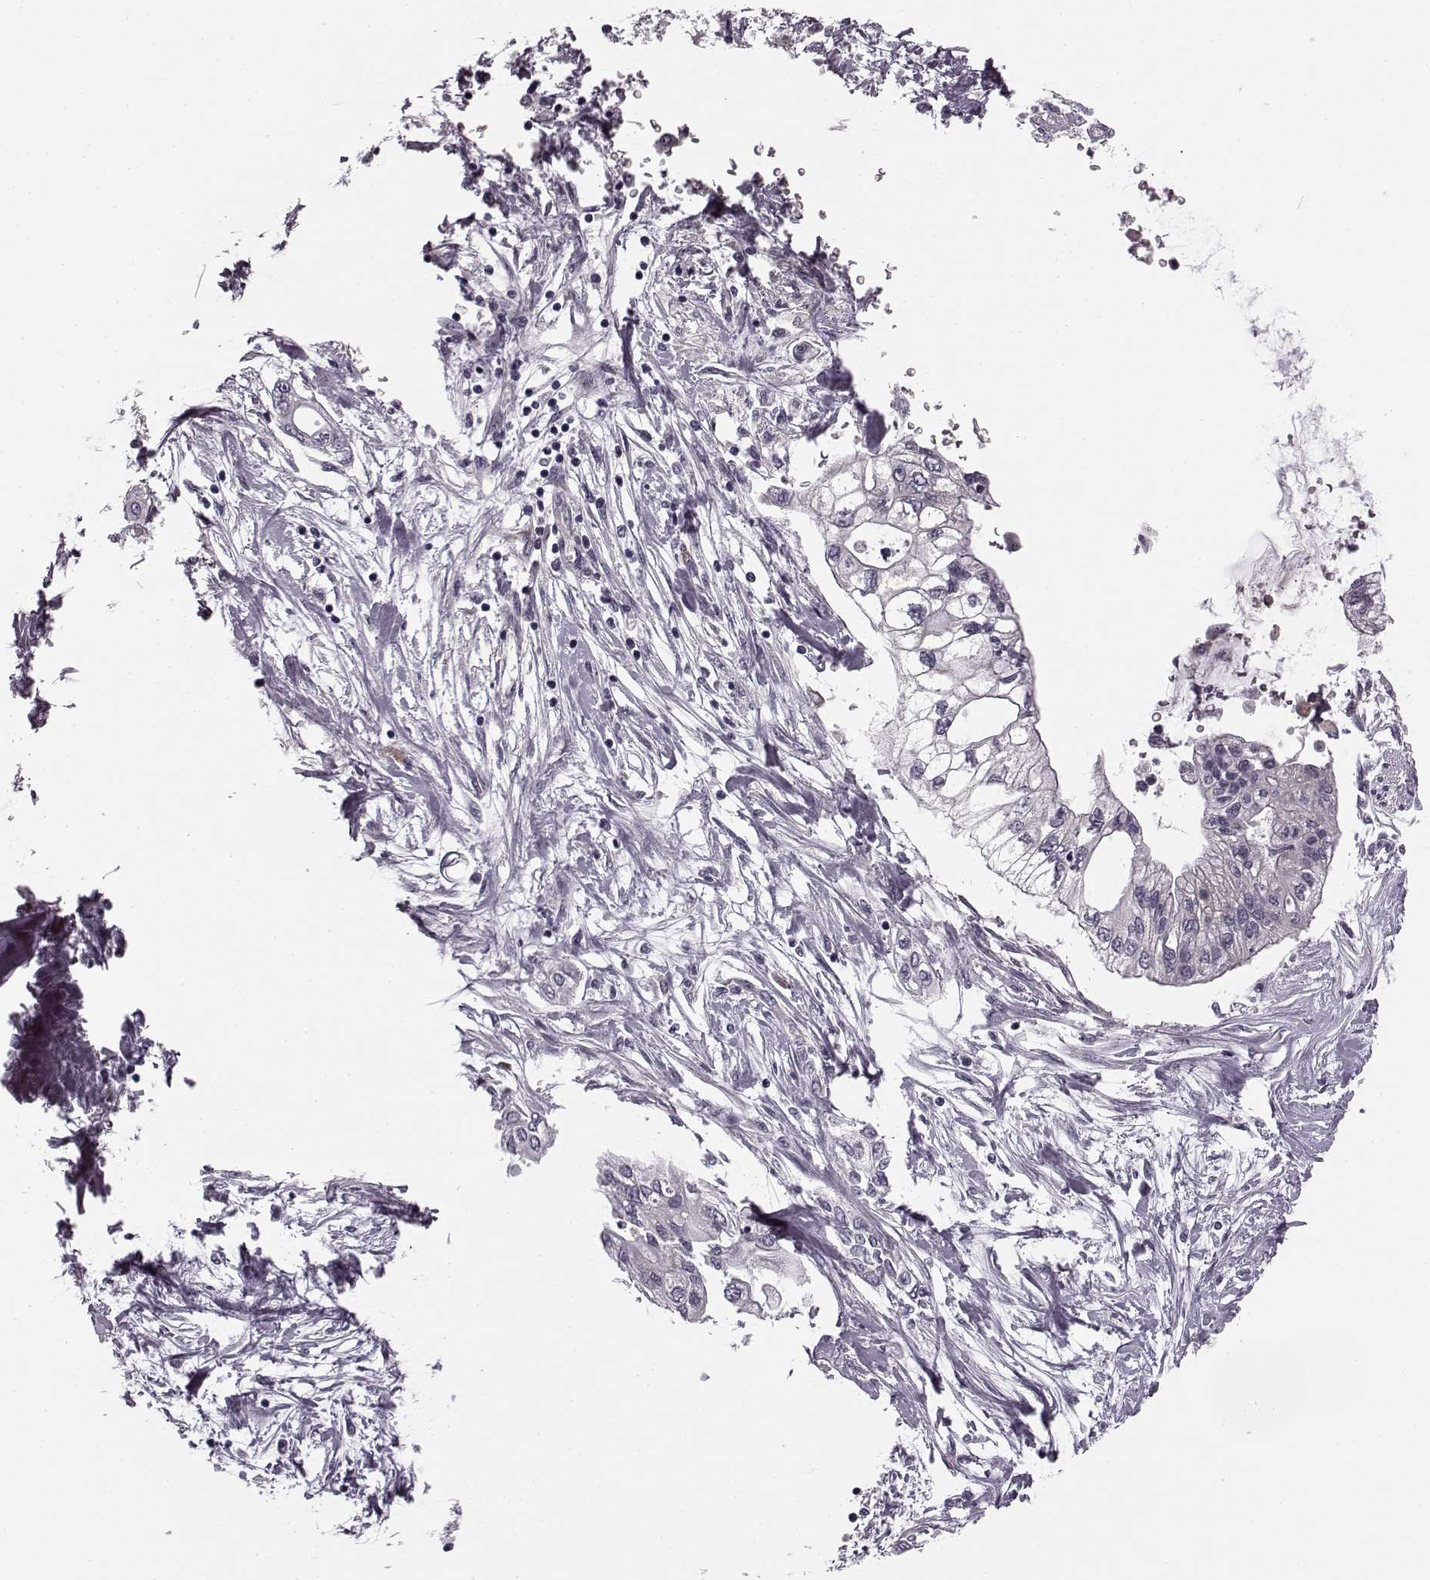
{"staining": {"intensity": "negative", "quantity": "none", "location": "none"}, "tissue": "pancreatic cancer", "cell_type": "Tumor cells", "image_type": "cancer", "snomed": [{"axis": "morphology", "description": "Adenocarcinoma, NOS"}, {"axis": "topography", "description": "Pancreas"}], "caption": "This is an immunohistochemistry micrograph of pancreatic cancer. There is no staining in tumor cells.", "gene": "FAM234B", "patient": {"sex": "female", "age": 77}}